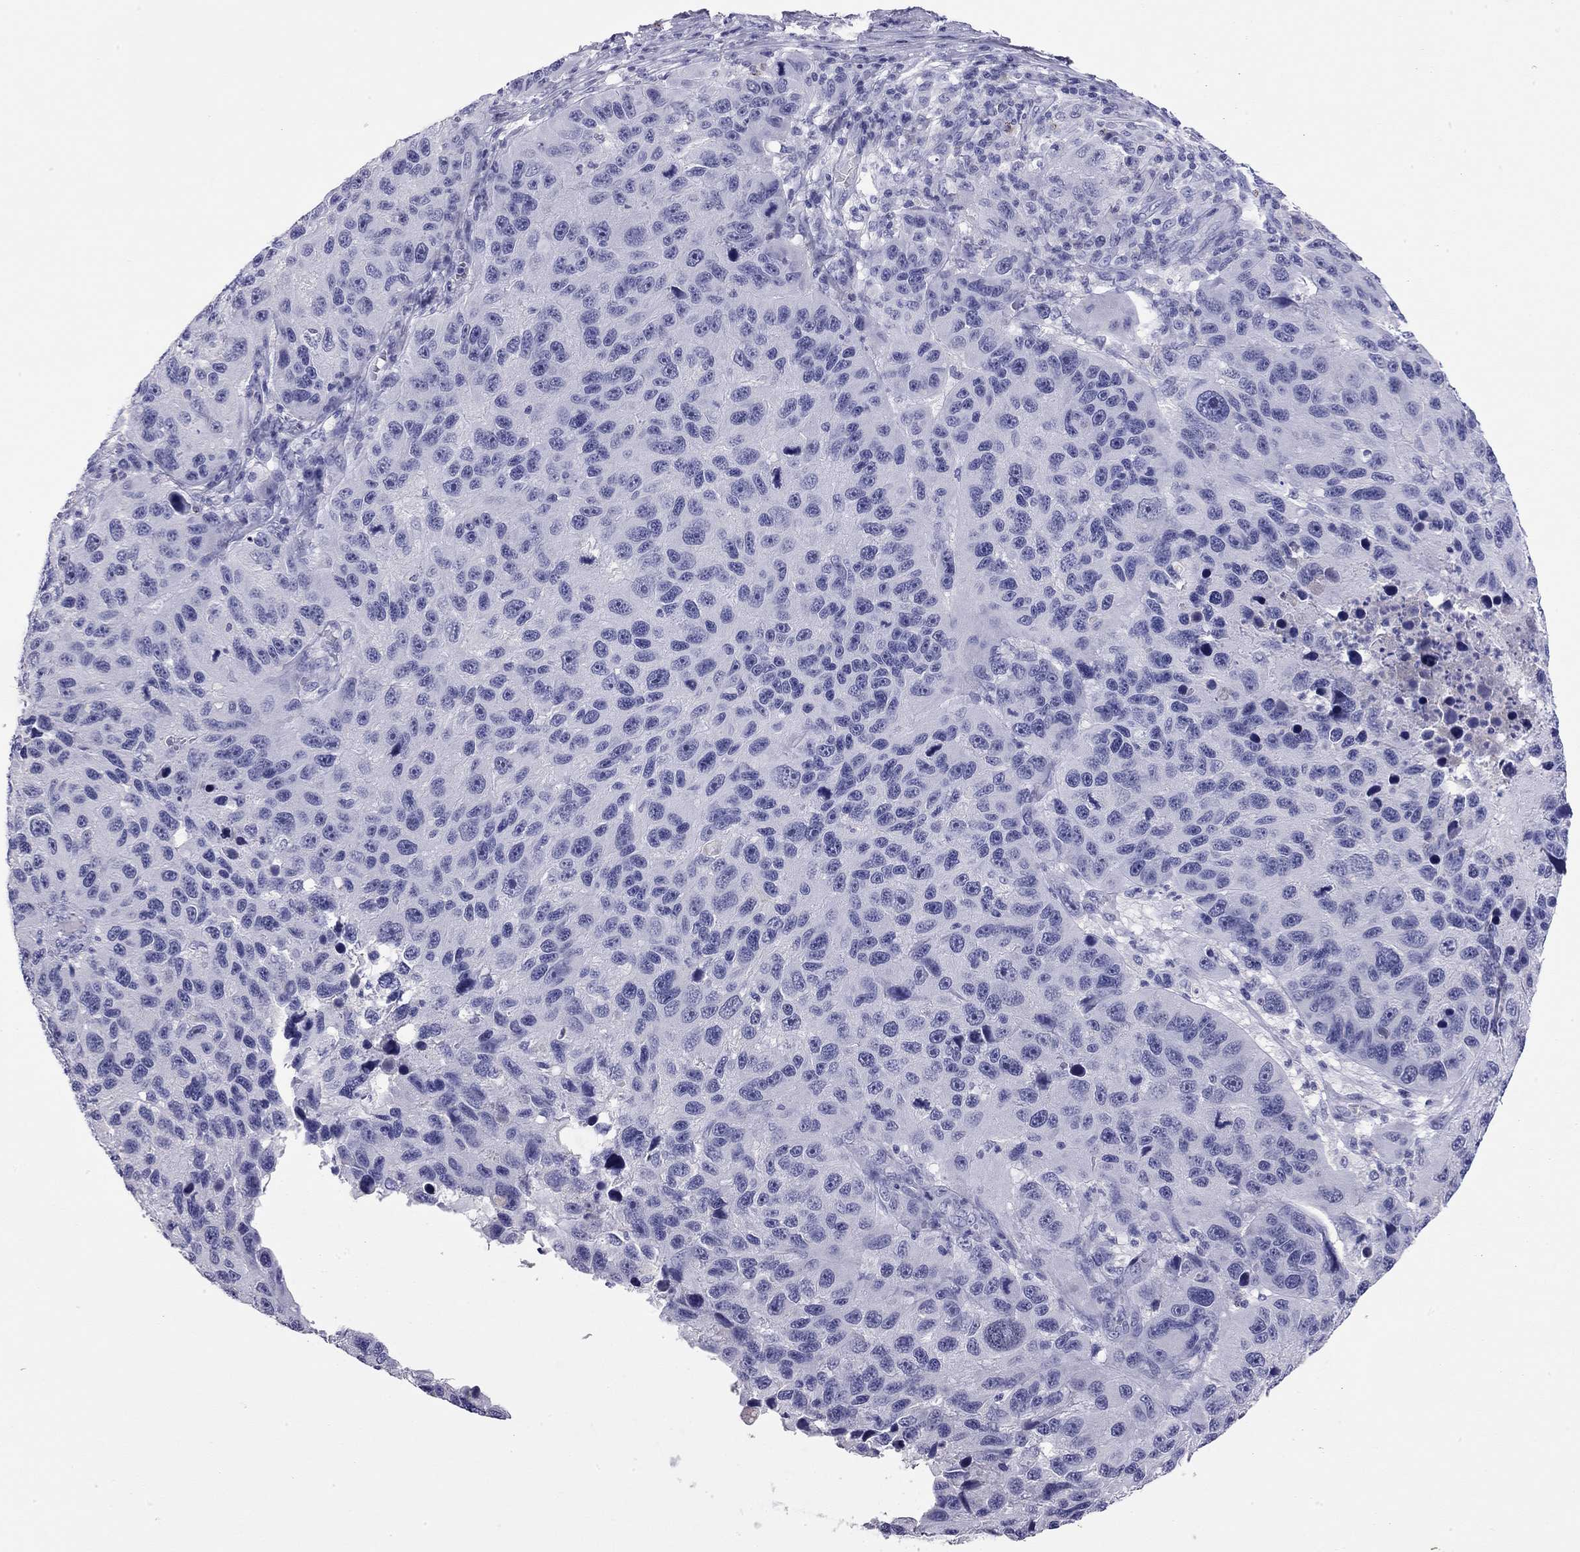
{"staining": {"intensity": "negative", "quantity": "none", "location": "none"}, "tissue": "melanoma", "cell_type": "Tumor cells", "image_type": "cancer", "snomed": [{"axis": "morphology", "description": "Malignant melanoma, NOS"}, {"axis": "topography", "description": "Skin"}], "caption": "Immunohistochemistry of human melanoma shows no expression in tumor cells.", "gene": "ODF4", "patient": {"sex": "male", "age": 53}}